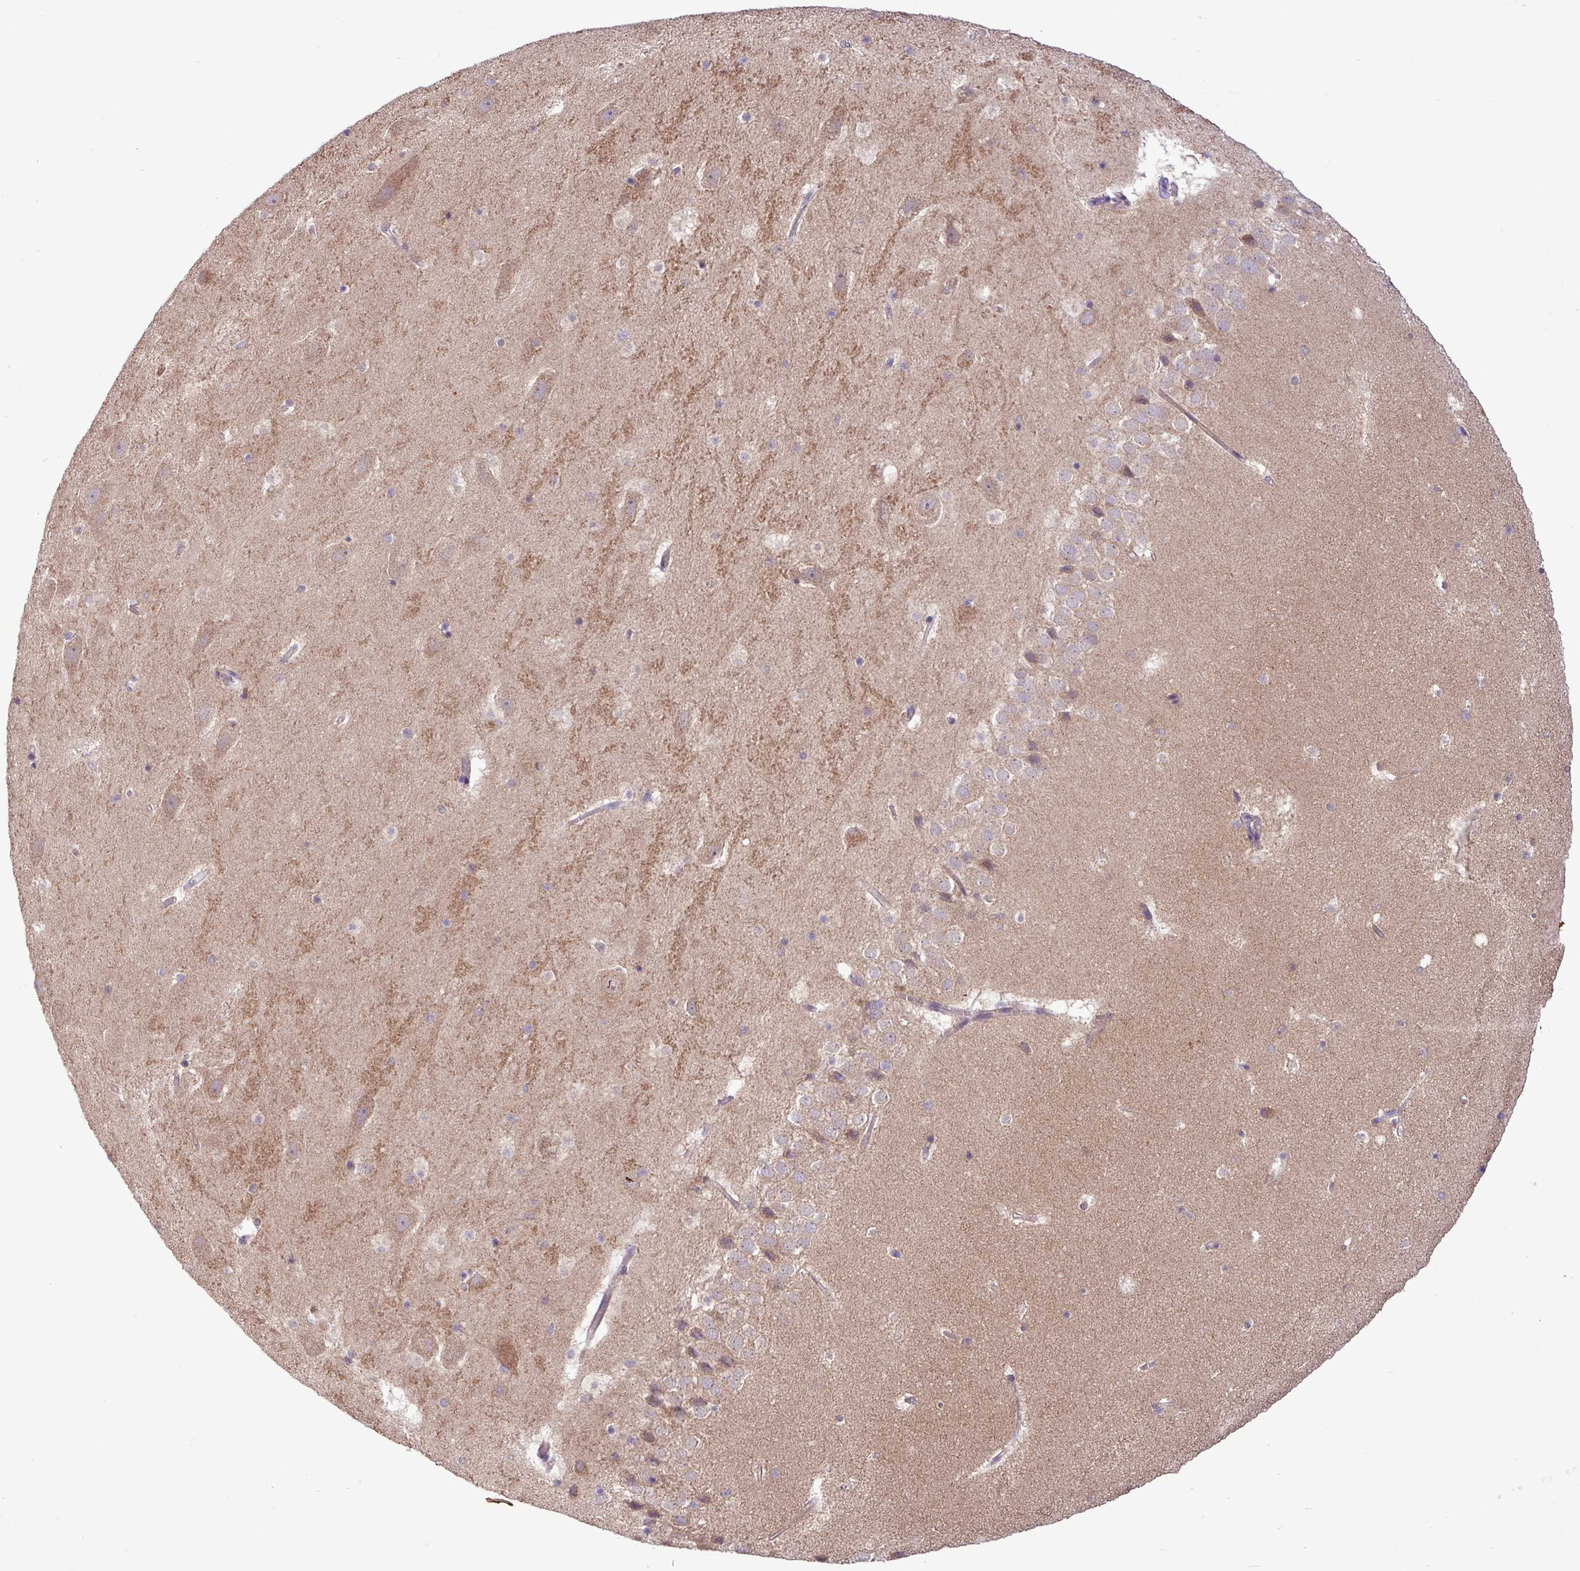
{"staining": {"intensity": "negative", "quantity": "none", "location": "none"}, "tissue": "hippocampus", "cell_type": "Glial cells", "image_type": "normal", "snomed": [{"axis": "morphology", "description": "Normal tissue, NOS"}, {"axis": "topography", "description": "Hippocampus"}], "caption": "Immunohistochemistry (IHC) micrograph of normal hippocampus: hippocampus stained with DAB demonstrates no significant protein staining in glial cells. Nuclei are stained in blue.", "gene": "TIMM10B", "patient": {"sex": "male", "age": 37}}